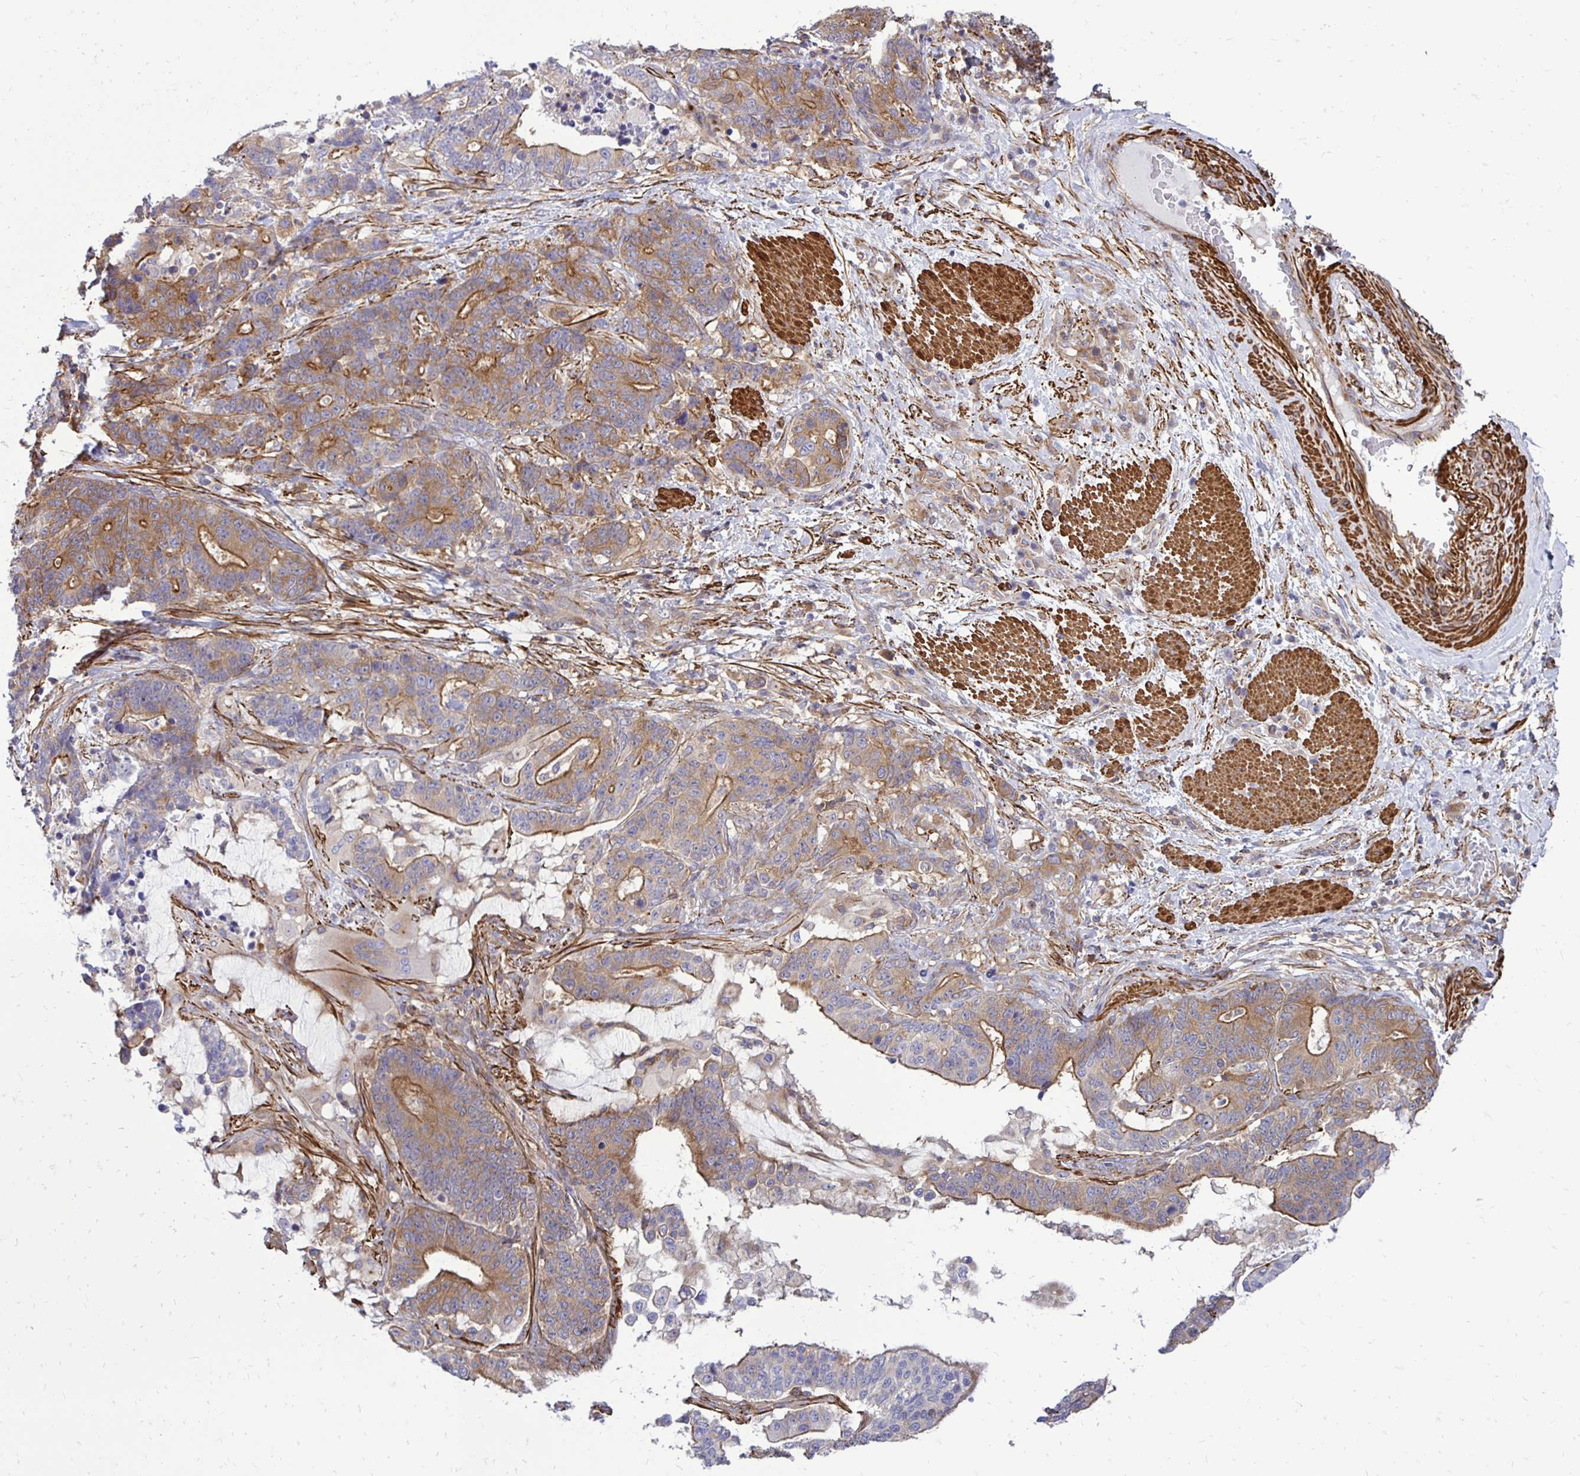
{"staining": {"intensity": "moderate", "quantity": ">75%", "location": "cytoplasmic/membranous"}, "tissue": "stomach cancer", "cell_type": "Tumor cells", "image_type": "cancer", "snomed": [{"axis": "morphology", "description": "Normal tissue, NOS"}, {"axis": "morphology", "description": "Adenocarcinoma, NOS"}, {"axis": "topography", "description": "Stomach"}], "caption": "Protein analysis of stomach cancer tissue displays moderate cytoplasmic/membranous expression in approximately >75% of tumor cells.", "gene": "CTPS1", "patient": {"sex": "female", "age": 64}}